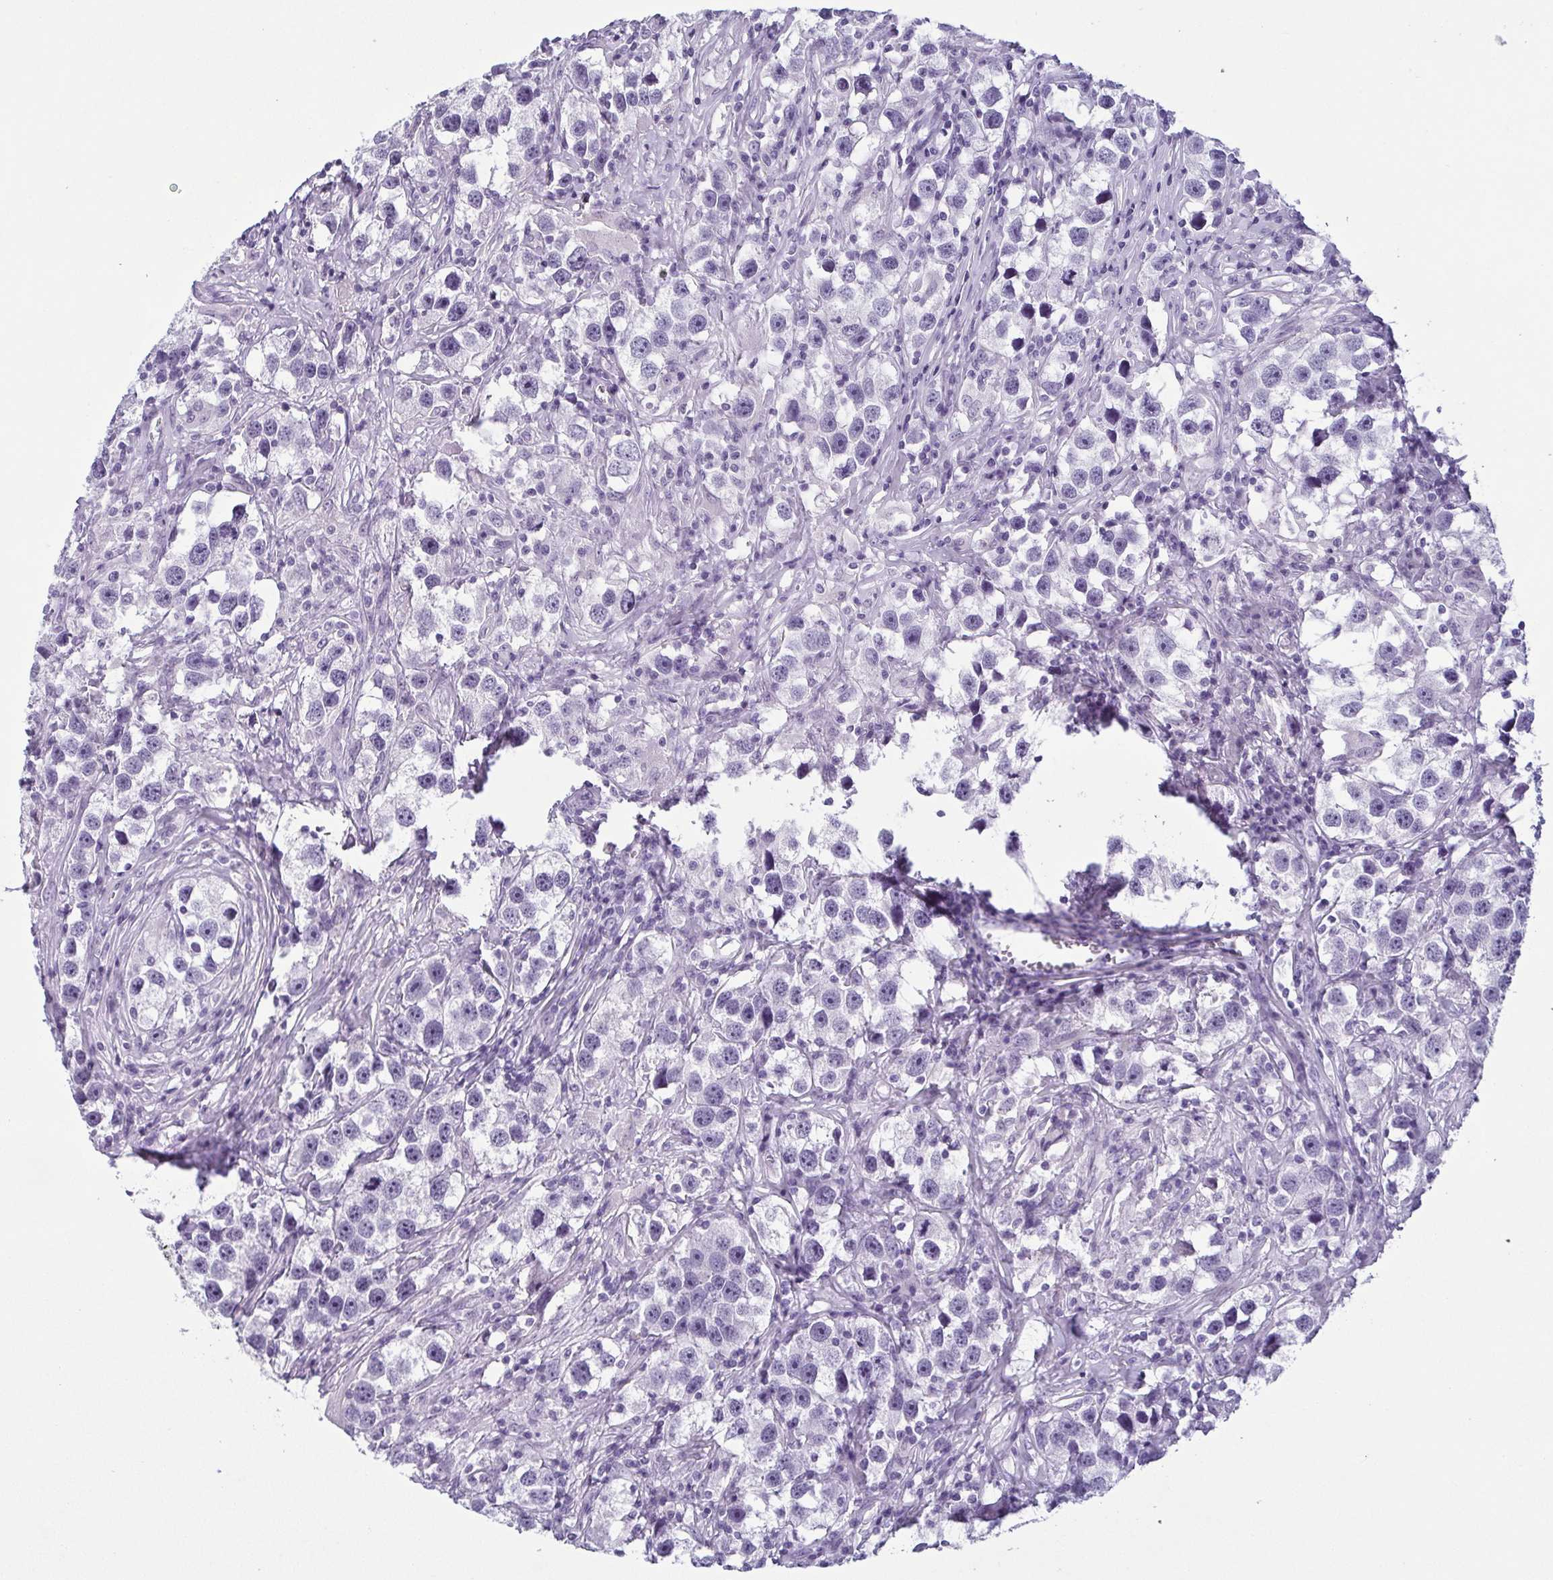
{"staining": {"intensity": "negative", "quantity": "none", "location": "none"}, "tissue": "testis cancer", "cell_type": "Tumor cells", "image_type": "cancer", "snomed": [{"axis": "morphology", "description": "Seminoma, NOS"}, {"axis": "topography", "description": "Testis"}], "caption": "Seminoma (testis) was stained to show a protein in brown. There is no significant positivity in tumor cells.", "gene": "KRT78", "patient": {"sex": "male", "age": 49}}